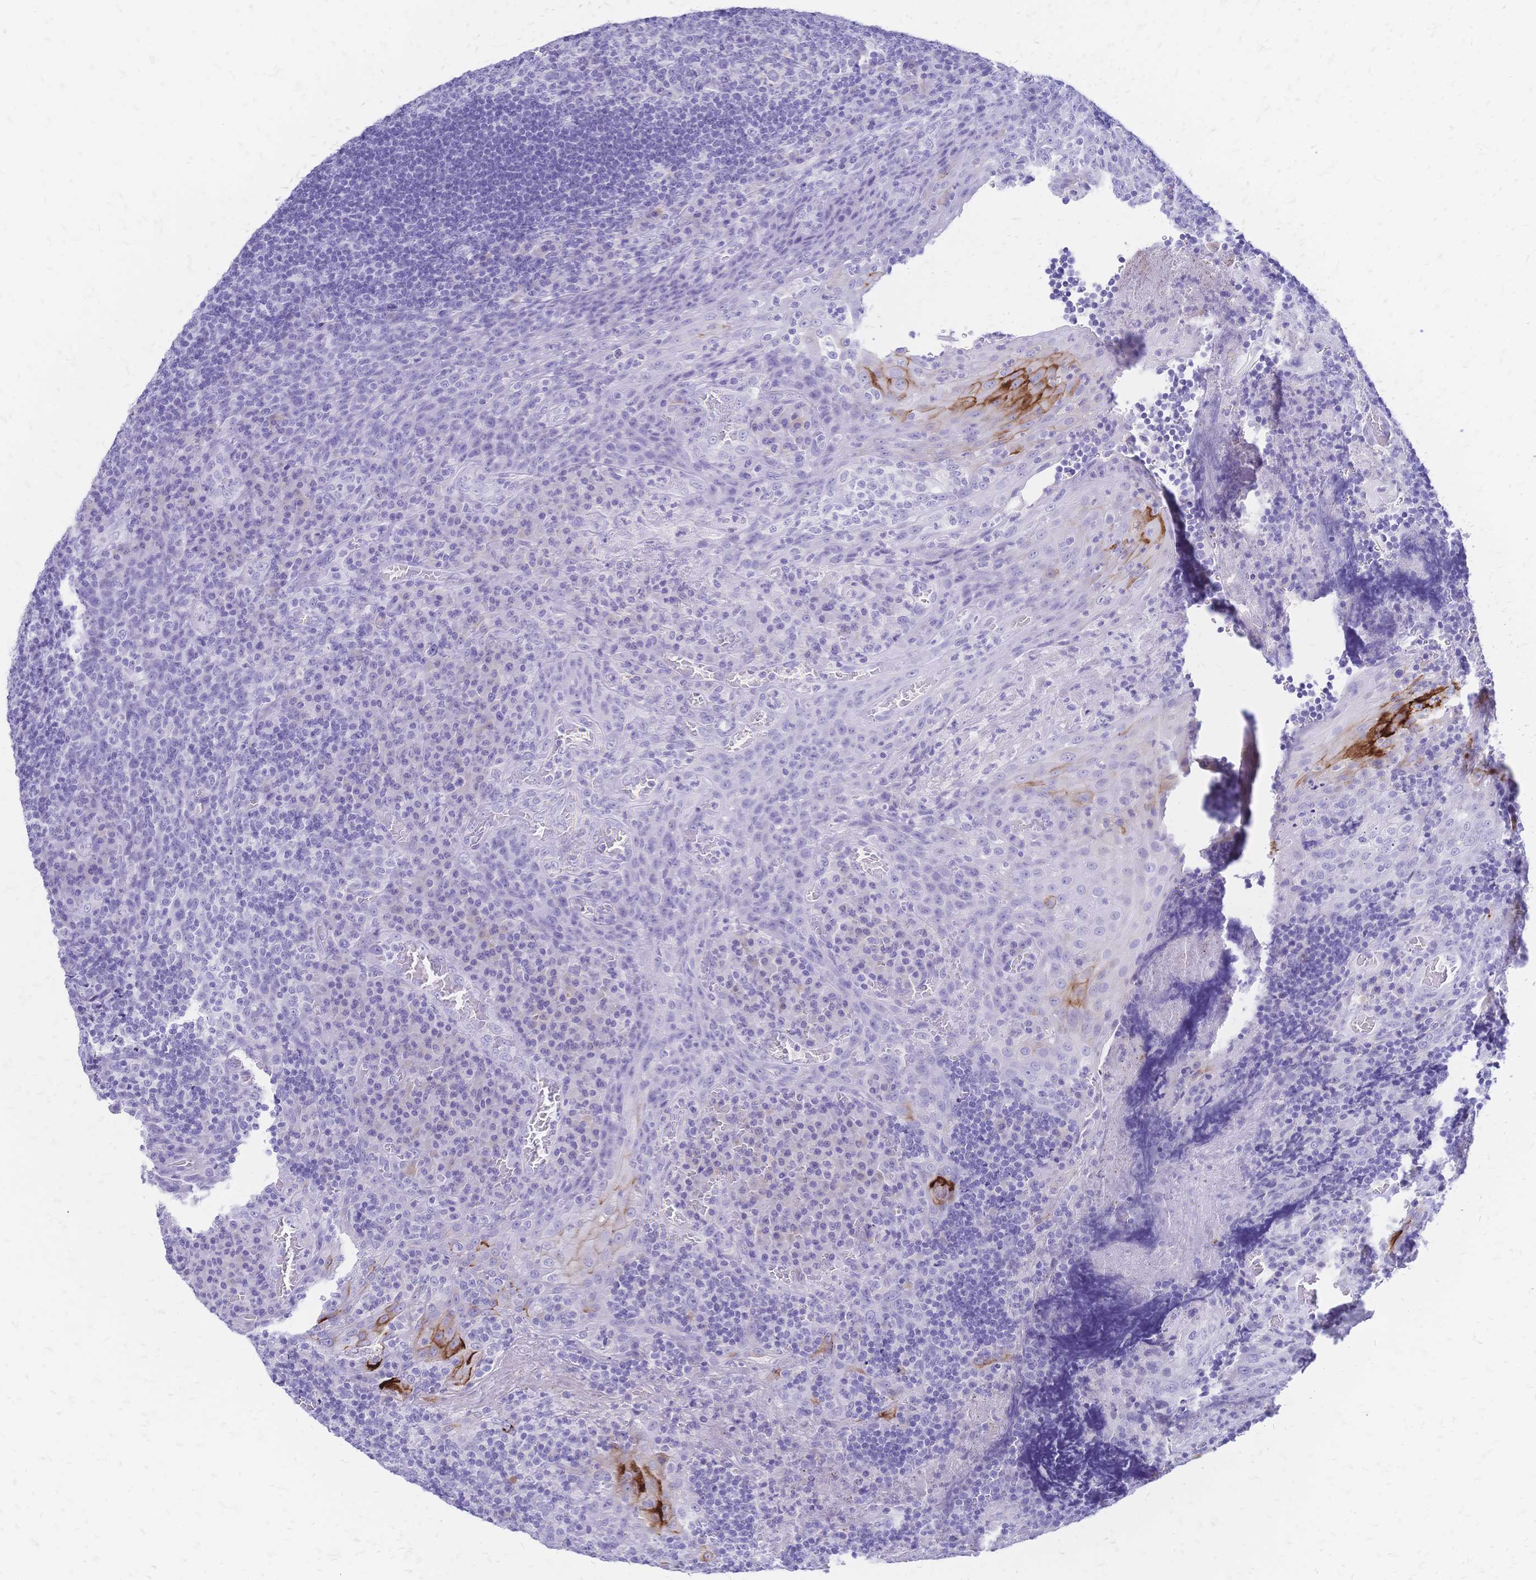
{"staining": {"intensity": "negative", "quantity": "none", "location": "none"}, "tissue": "tonsil", "cell_type": "Germinal center cells", "image_type": "normal", "snomed": [{"axis": "morphology", "description": "Normal tissue, NOS"}, {"axis": "topography", "description": "Tonsil"}], "caption": "This is a histopathology image of immunohistochemistry (IHC) staining of benign tonsil, which shows no positivity in germinal center cells.", "gene": "FA2H", "patient": {"sex": "male", "age": 17}}